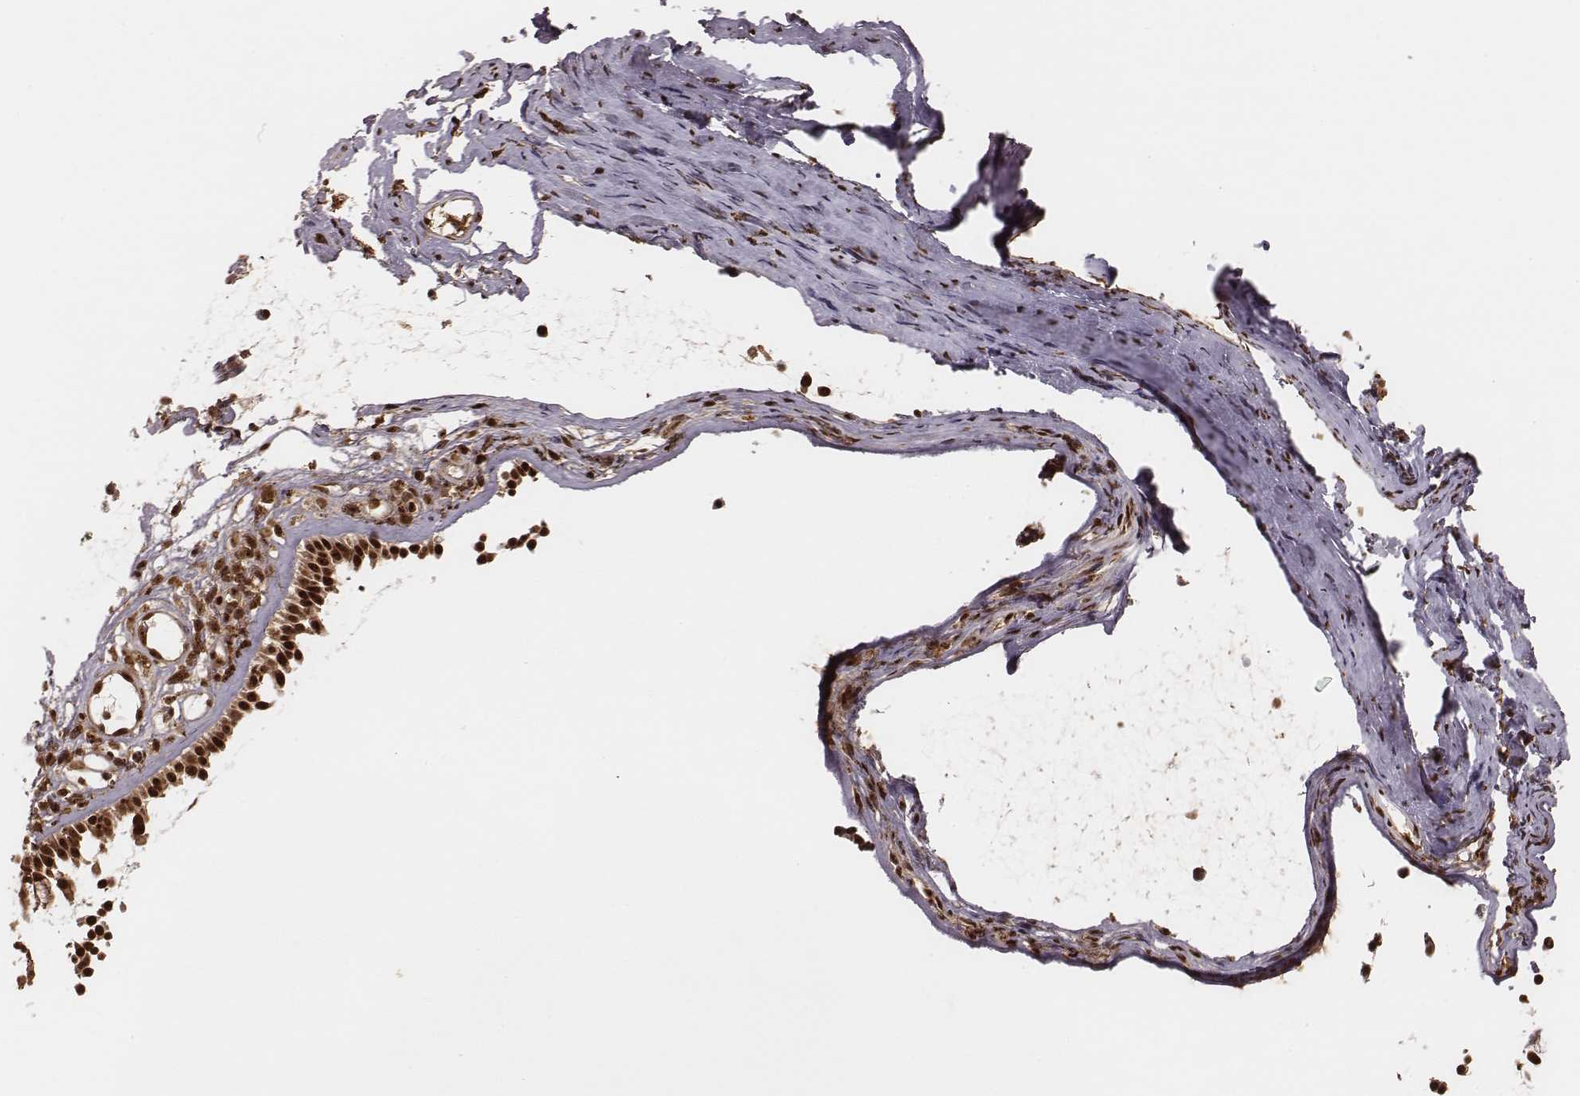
{"staining": {"intensity": "strong", "quantity": ">75%", "location": "cytoplasmic/membranous,nuclear"}, "tissue": "nasopharynx", "cell_type": "Respiratory epithelial cells", "image_type": "normal", "snomed": [{"axis": "morphology", "description": "Normal tissue, NOS"}, {"axis": "topography", "description": "Nasopharynx"}], "caption": "Protein expression analysis of normal nasopharynx reveals strong cytoplasmic/membranous,nuclear positivity in approximately >75% of respiratory epithelial cells.", "gene": "NFX1", "patient": {"sex": "male", "age": 68}}